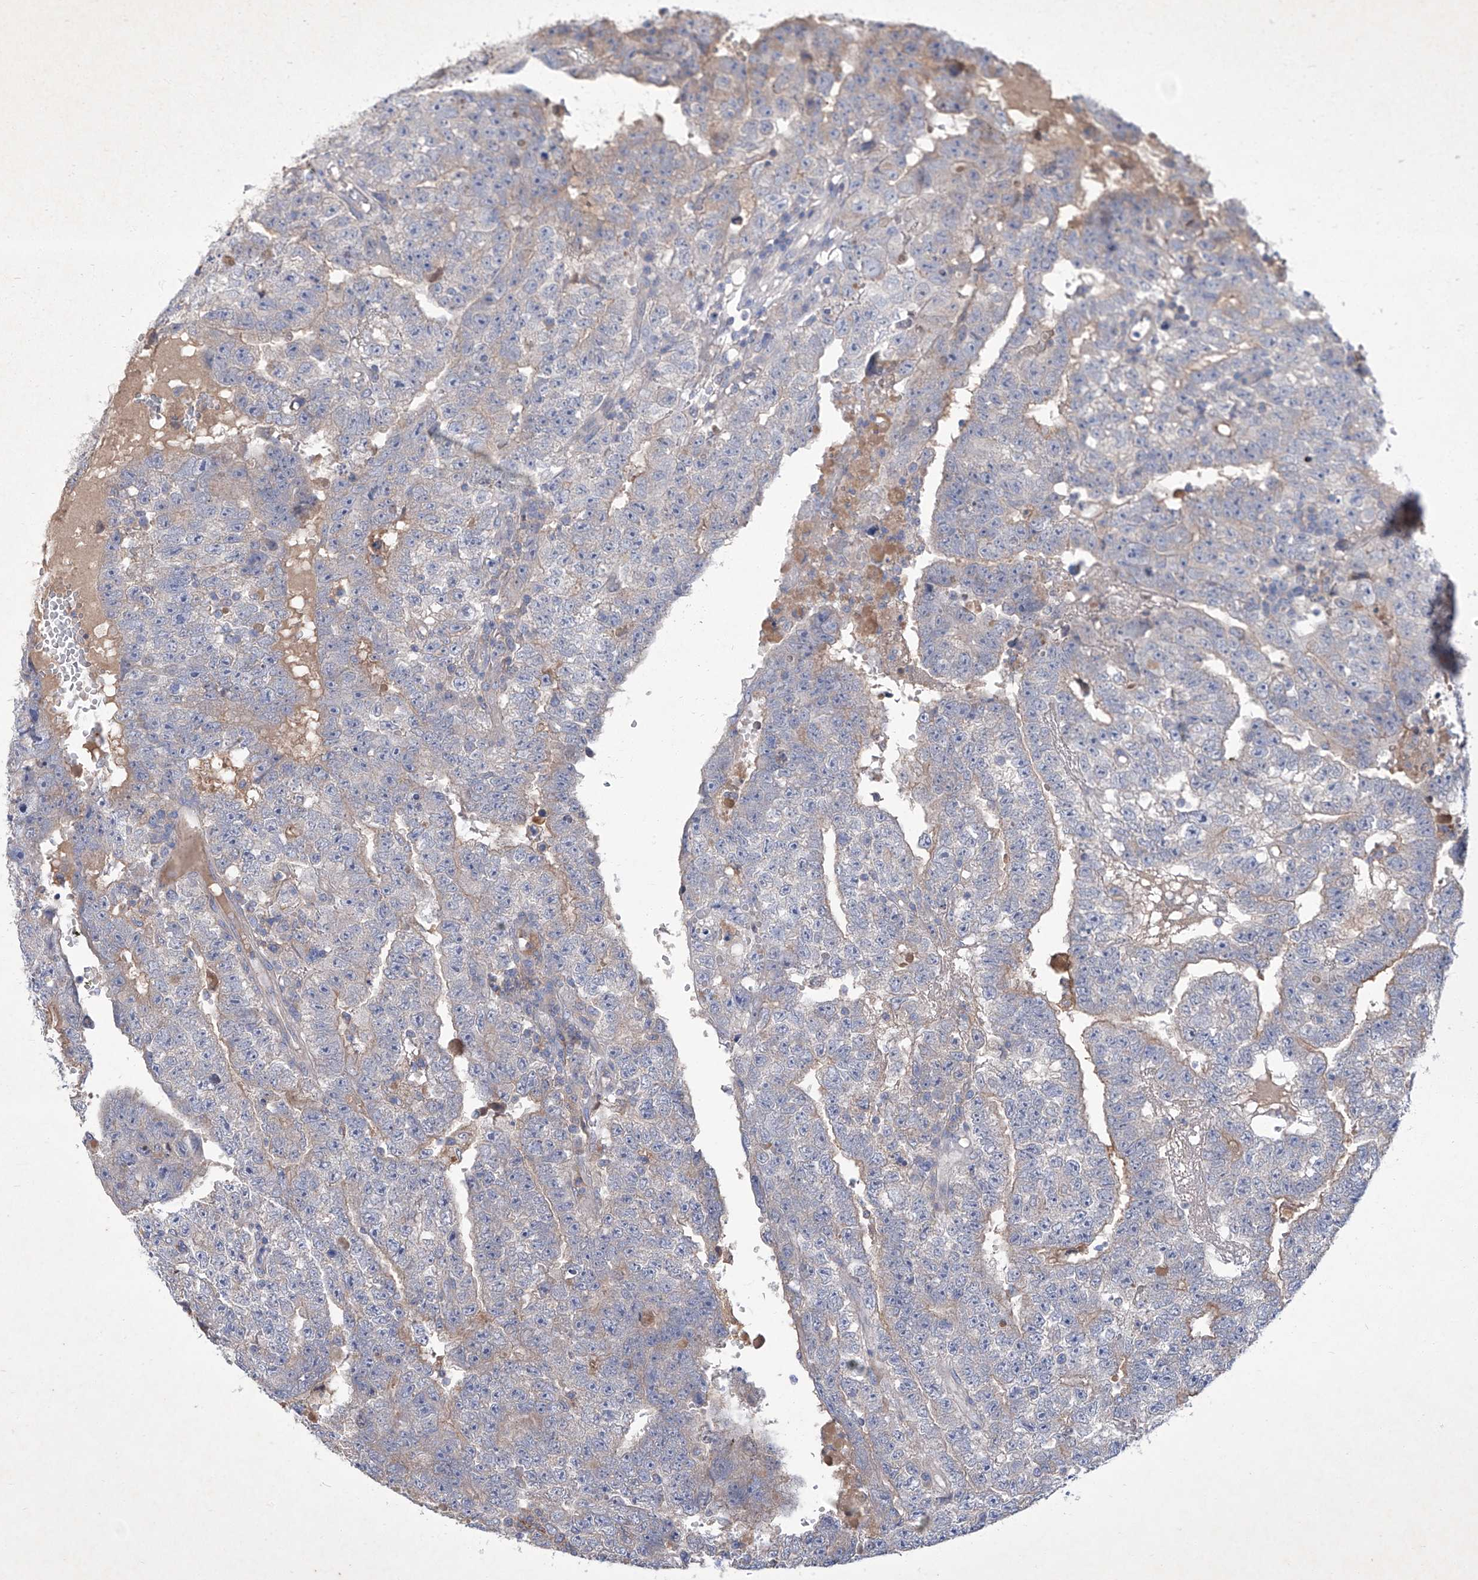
{"staining": {"intensity": "weak", "quantity": "<25%", "location": "cytoplasmic/membranous"}, "tissue": "testis cancer", "cell_type": "Tumor cells", "image_type": "cancer", "snomed": [{"axis": "morphology", "description": "Carcinoma, Embryonal, NOS"}, {"axis": "topography", "description": "Testis"}], "caption": "A histopathology image of human testis embryonal carcinoma is negative for staining in tumor cells.", "gene": "SBK2", "patient": {"sex": "male", "age": 25}}